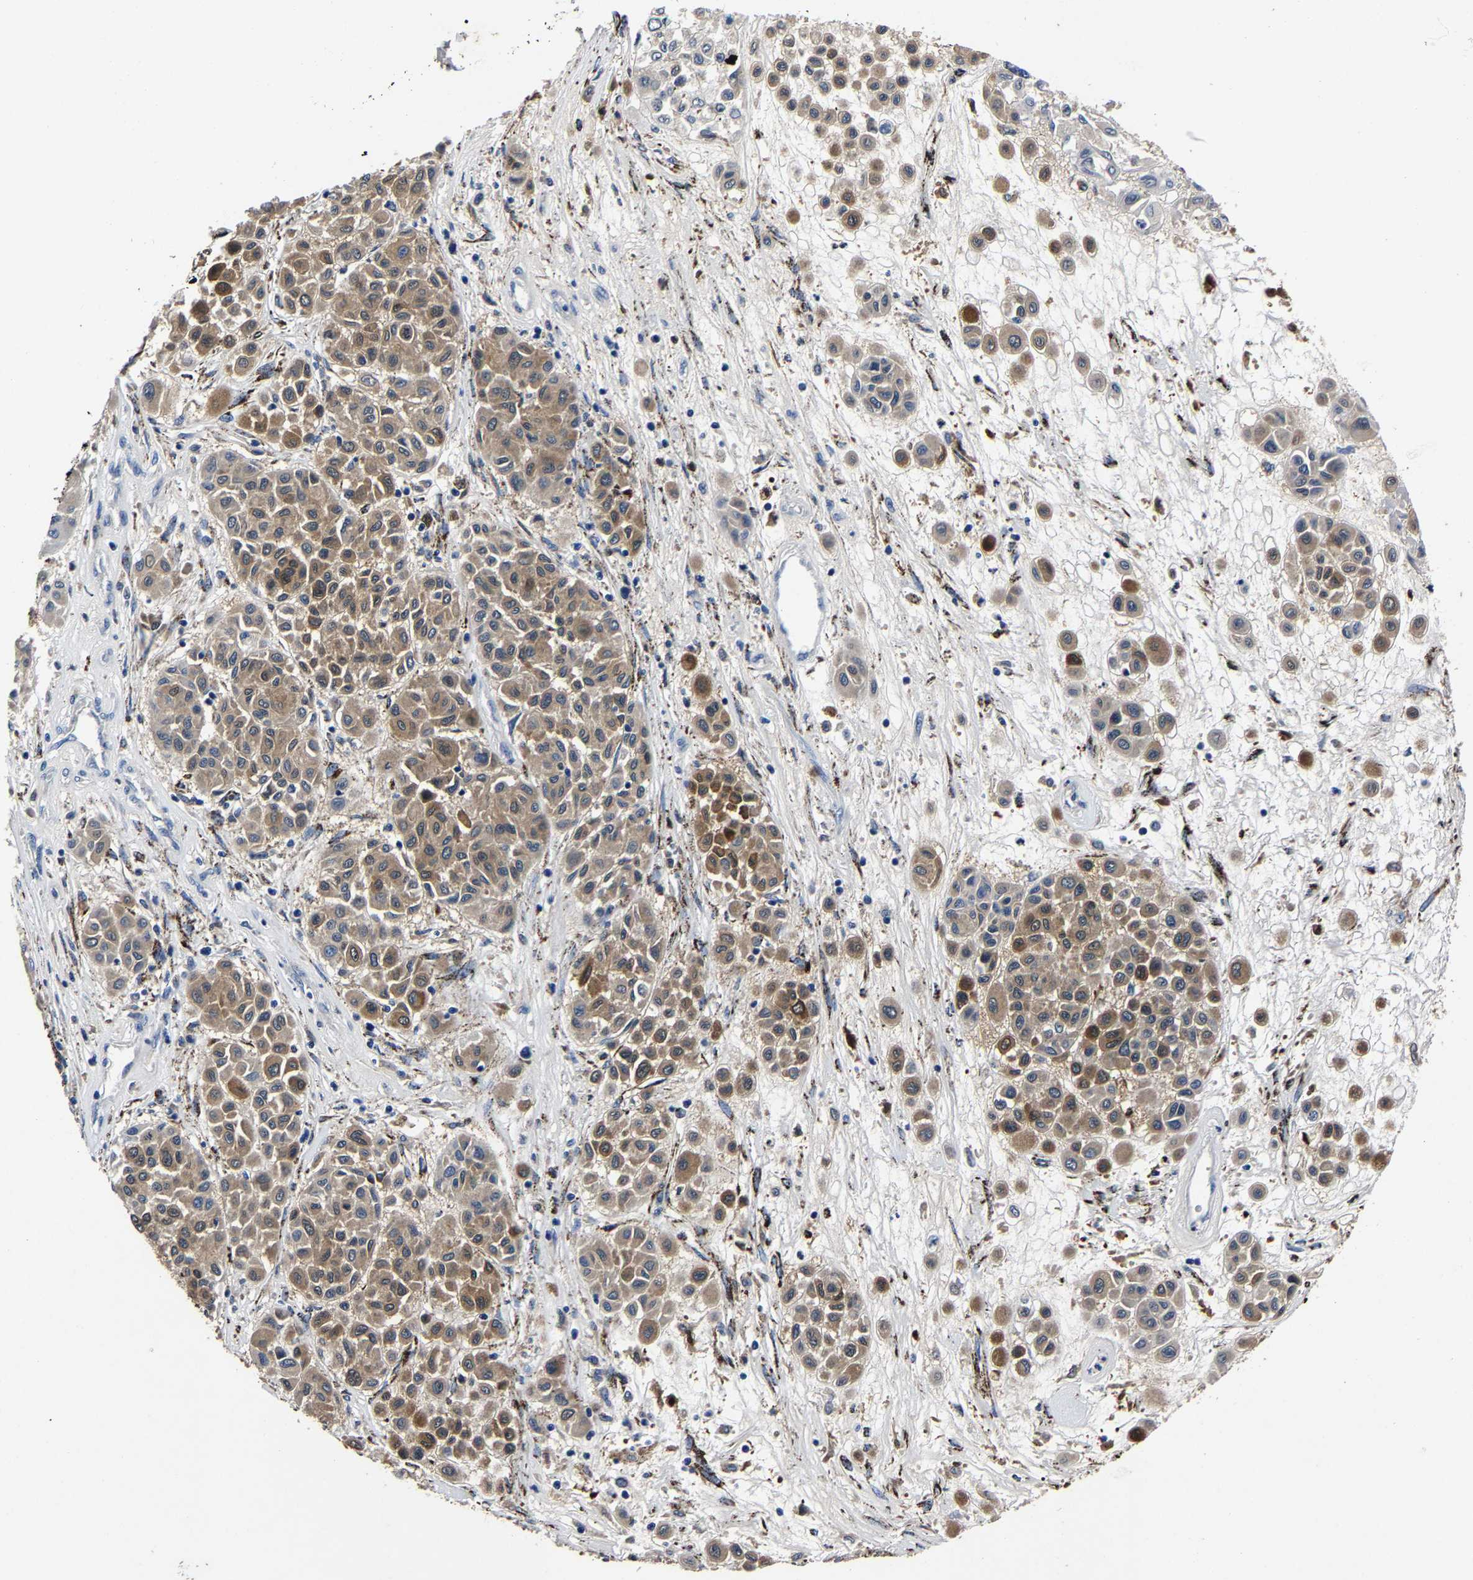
{"staining": {"intensity": "moderate", "quantity": ">75%", "location": "cytoplasmic/membranous"}, "tissue": "melanoma", "cell_type": "Tumor cells", "image_type": "cancer", "snomed": [{"axis": "morphology", "description": "Malignant melanoma, Metastatic site"}, {"axis": "topography", "description": "Soft tissue"}], "caption": "IHC photomicrograph of human melanoma stained for a protein (brown), which displays medium levels of moderate cytoplasmic/membranous staining in approximately >75% of tumor cells.", "gene": "PSPH", "patient": {"sex": "male", "age": 41}}